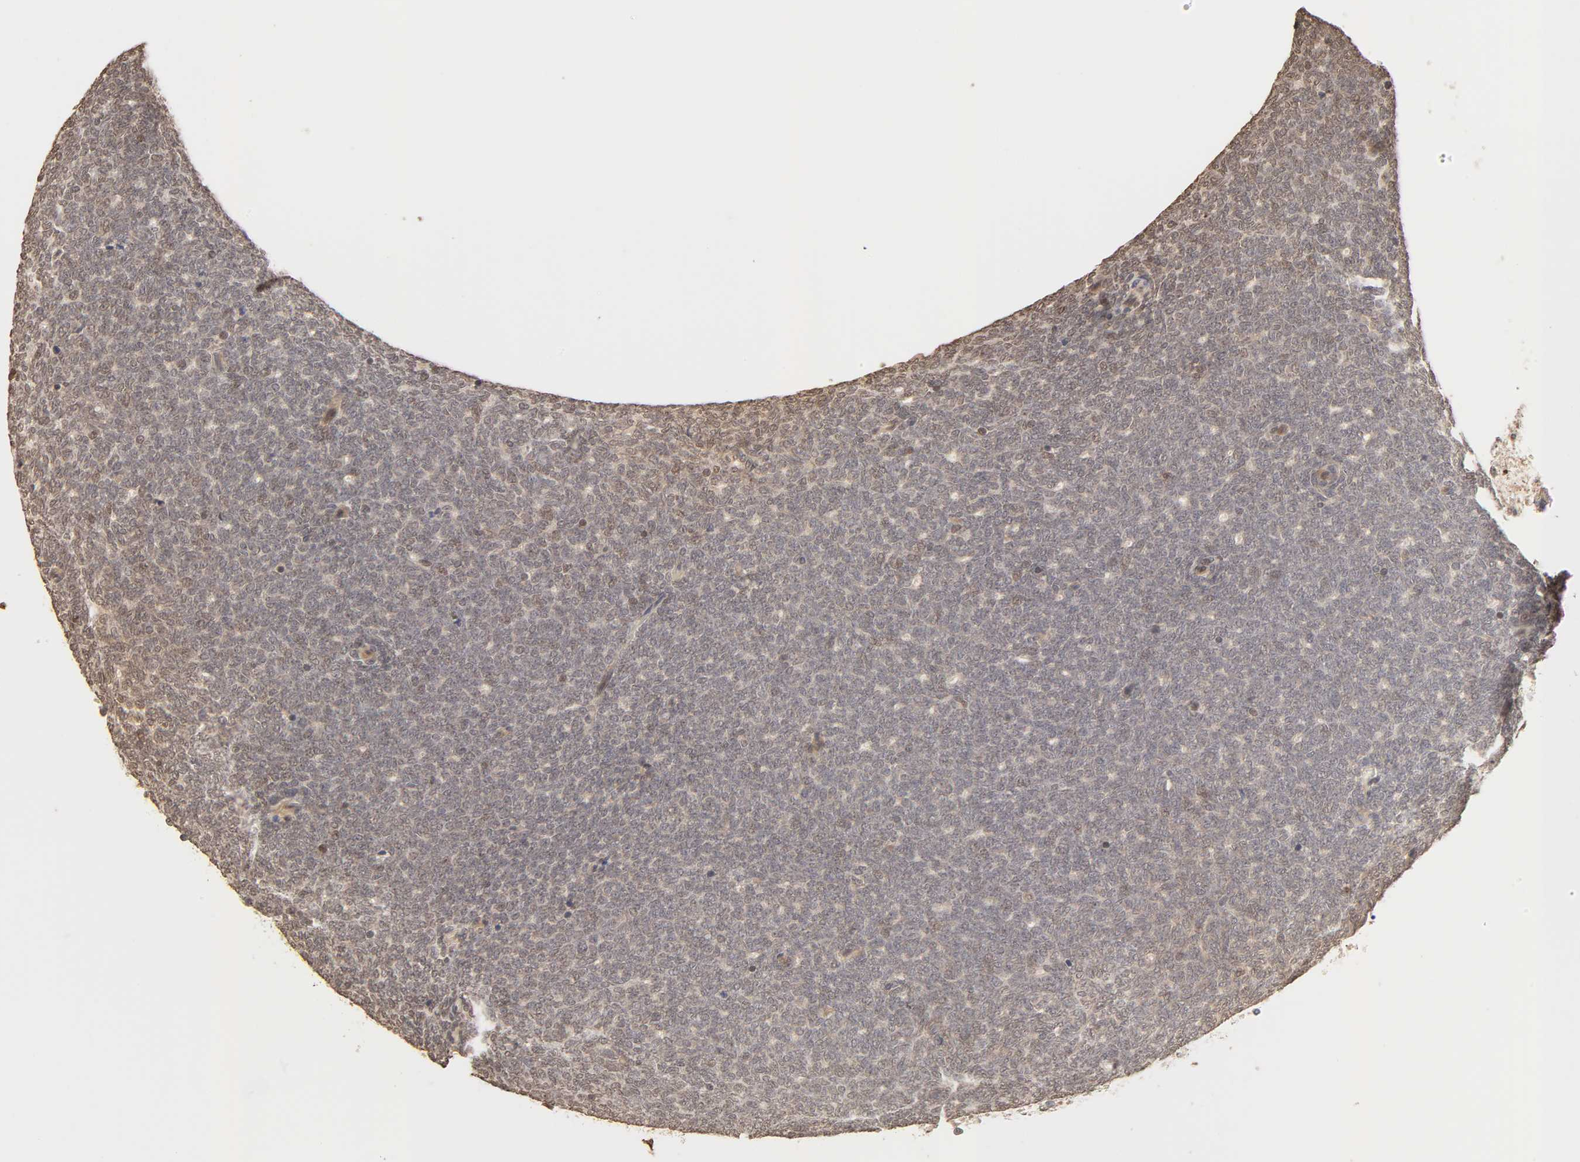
{"staining": {"intensity": "weak", "quantity": ">75%", "location": "cytoplasmic/membranous,nuclear"}, "tissue": "renal cancer", "cell_type": "Tumor cells", "image_type": "cancer", "snomed": [{"axis": "morphology", "description": "Neoplasm, malignant, NOS"}, {"axis": "topography", "description": "Kidney"}], "caption": "Renal cancer stained for a protein demonstrates weak cytoplasmic/membranous and nuclear positivity in tumor cells.", "gene": "TBL1X", "patient": {"sex": "male", "age": 28}}